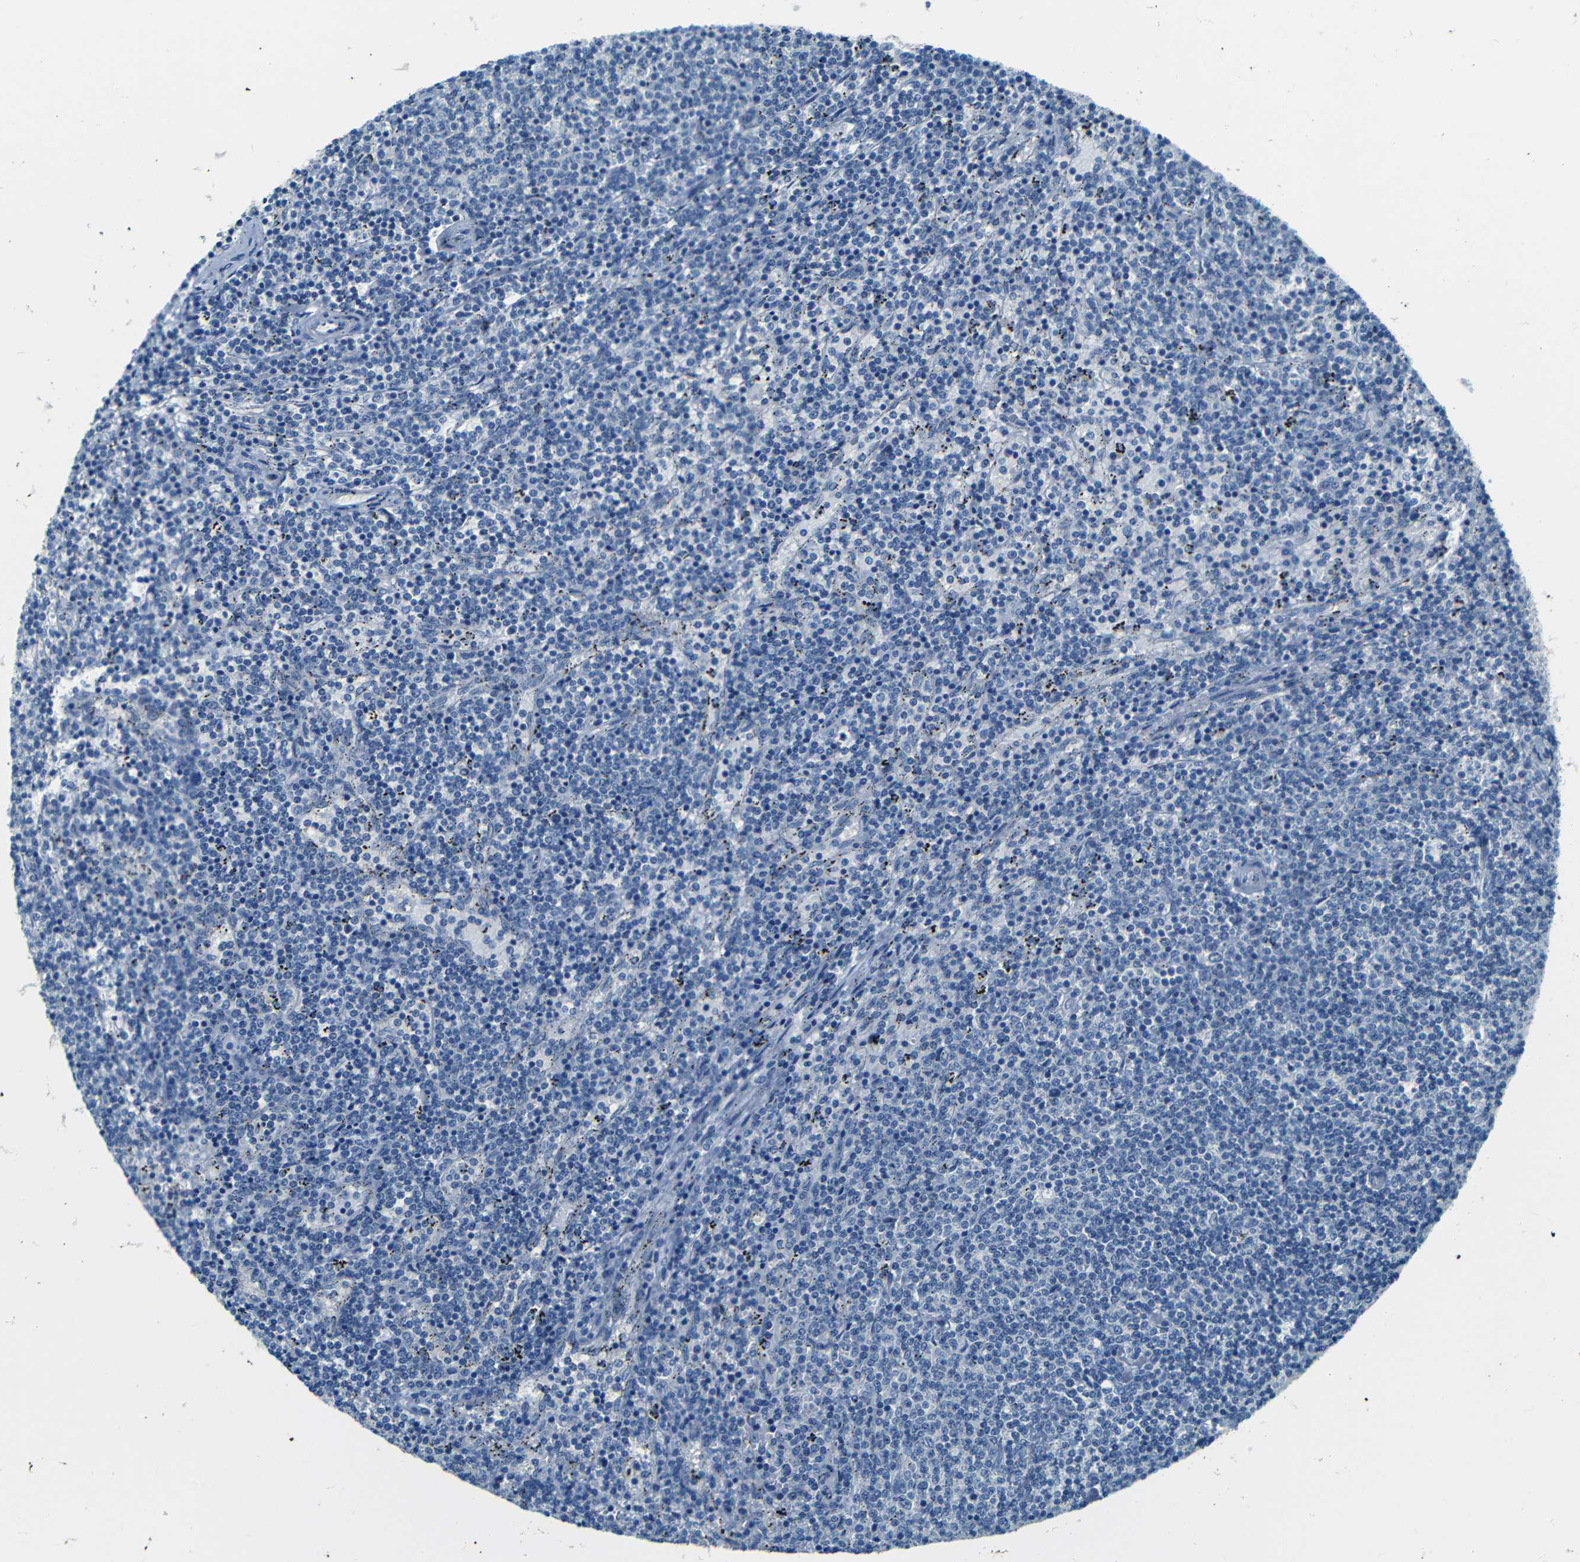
{"staining": {"intensity": "negative", "quantity": "none", "location": "none"}, "tissue": "lymphoma", "cell_type": "Tumor cells", "image_type": "cancer", "snomed": [{"axis": "morphology", "description": "Malignant lymphoma, non-Hodgkin's type, Low grade"}, {"axis": "topography", "description": "Spleen"}], "caption": "Malignant lymphoma, non-Hodgkin's type (low-grade) was stained to show a protein in brown. There is no significant expression in tumor cells.", "gene": "ZMAT1", "patient": {"sex": "female", "age": 50}}